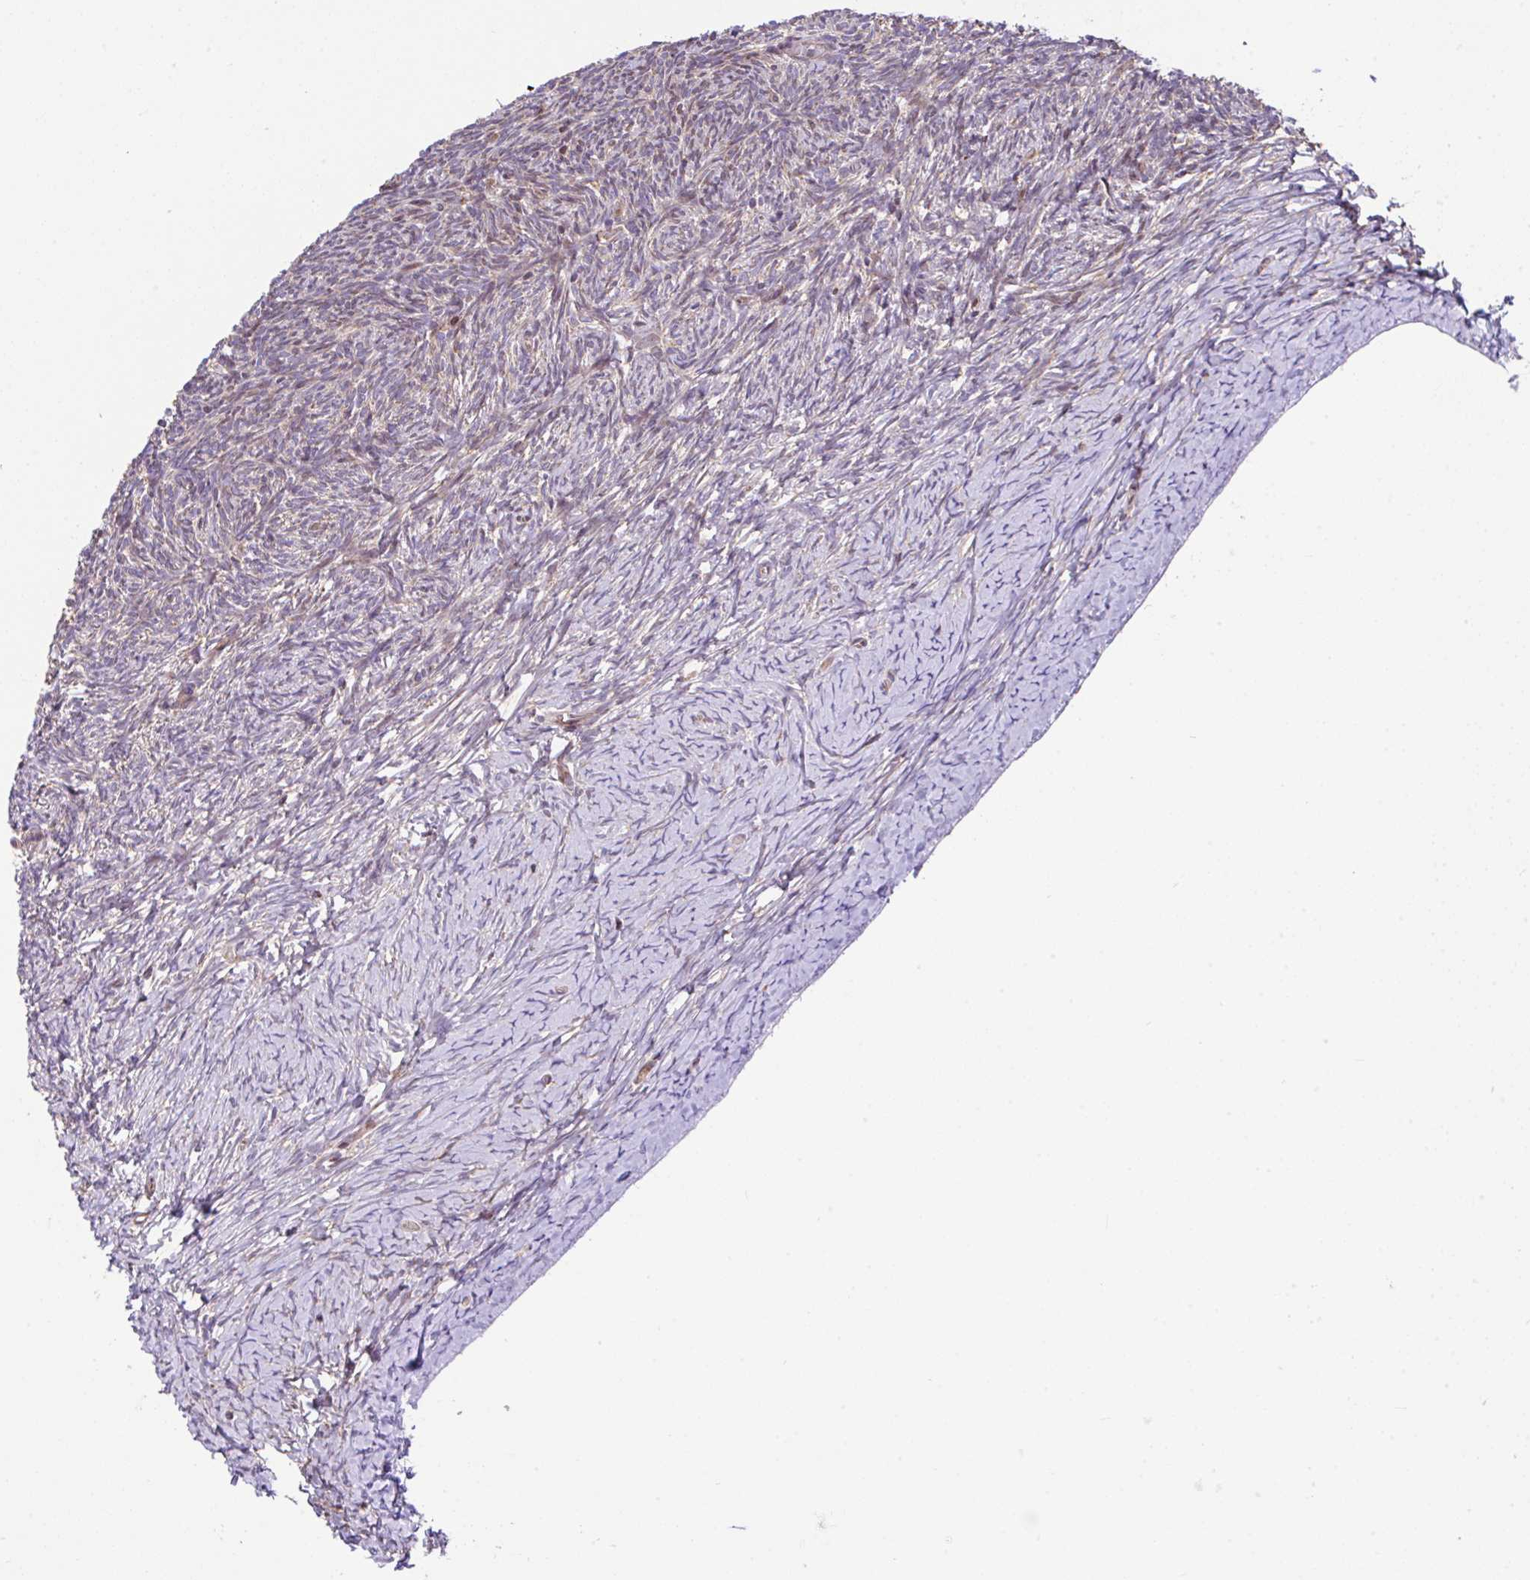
{"staining": {"intensity": "weak", "quantity": ">75%", "location": "cytoplasmic/membranous"}, "tissue": "ovary", "cell_type": "Follicle cells", "image_type": "normal", "snomed": [{"axis": "morphology", "description": "Normal tissue, NOS"}, {"axis": "topography", "description": "Ovary"}], "caption": "There is low levels of weak cytoplasmic/membranous expression in follicle cells of unremarkable ovary, as demonstrated by immunohistochemical staining (brown color).", "gene": "FIGNL1", "patient": {"sex": "female", "age": 39}}